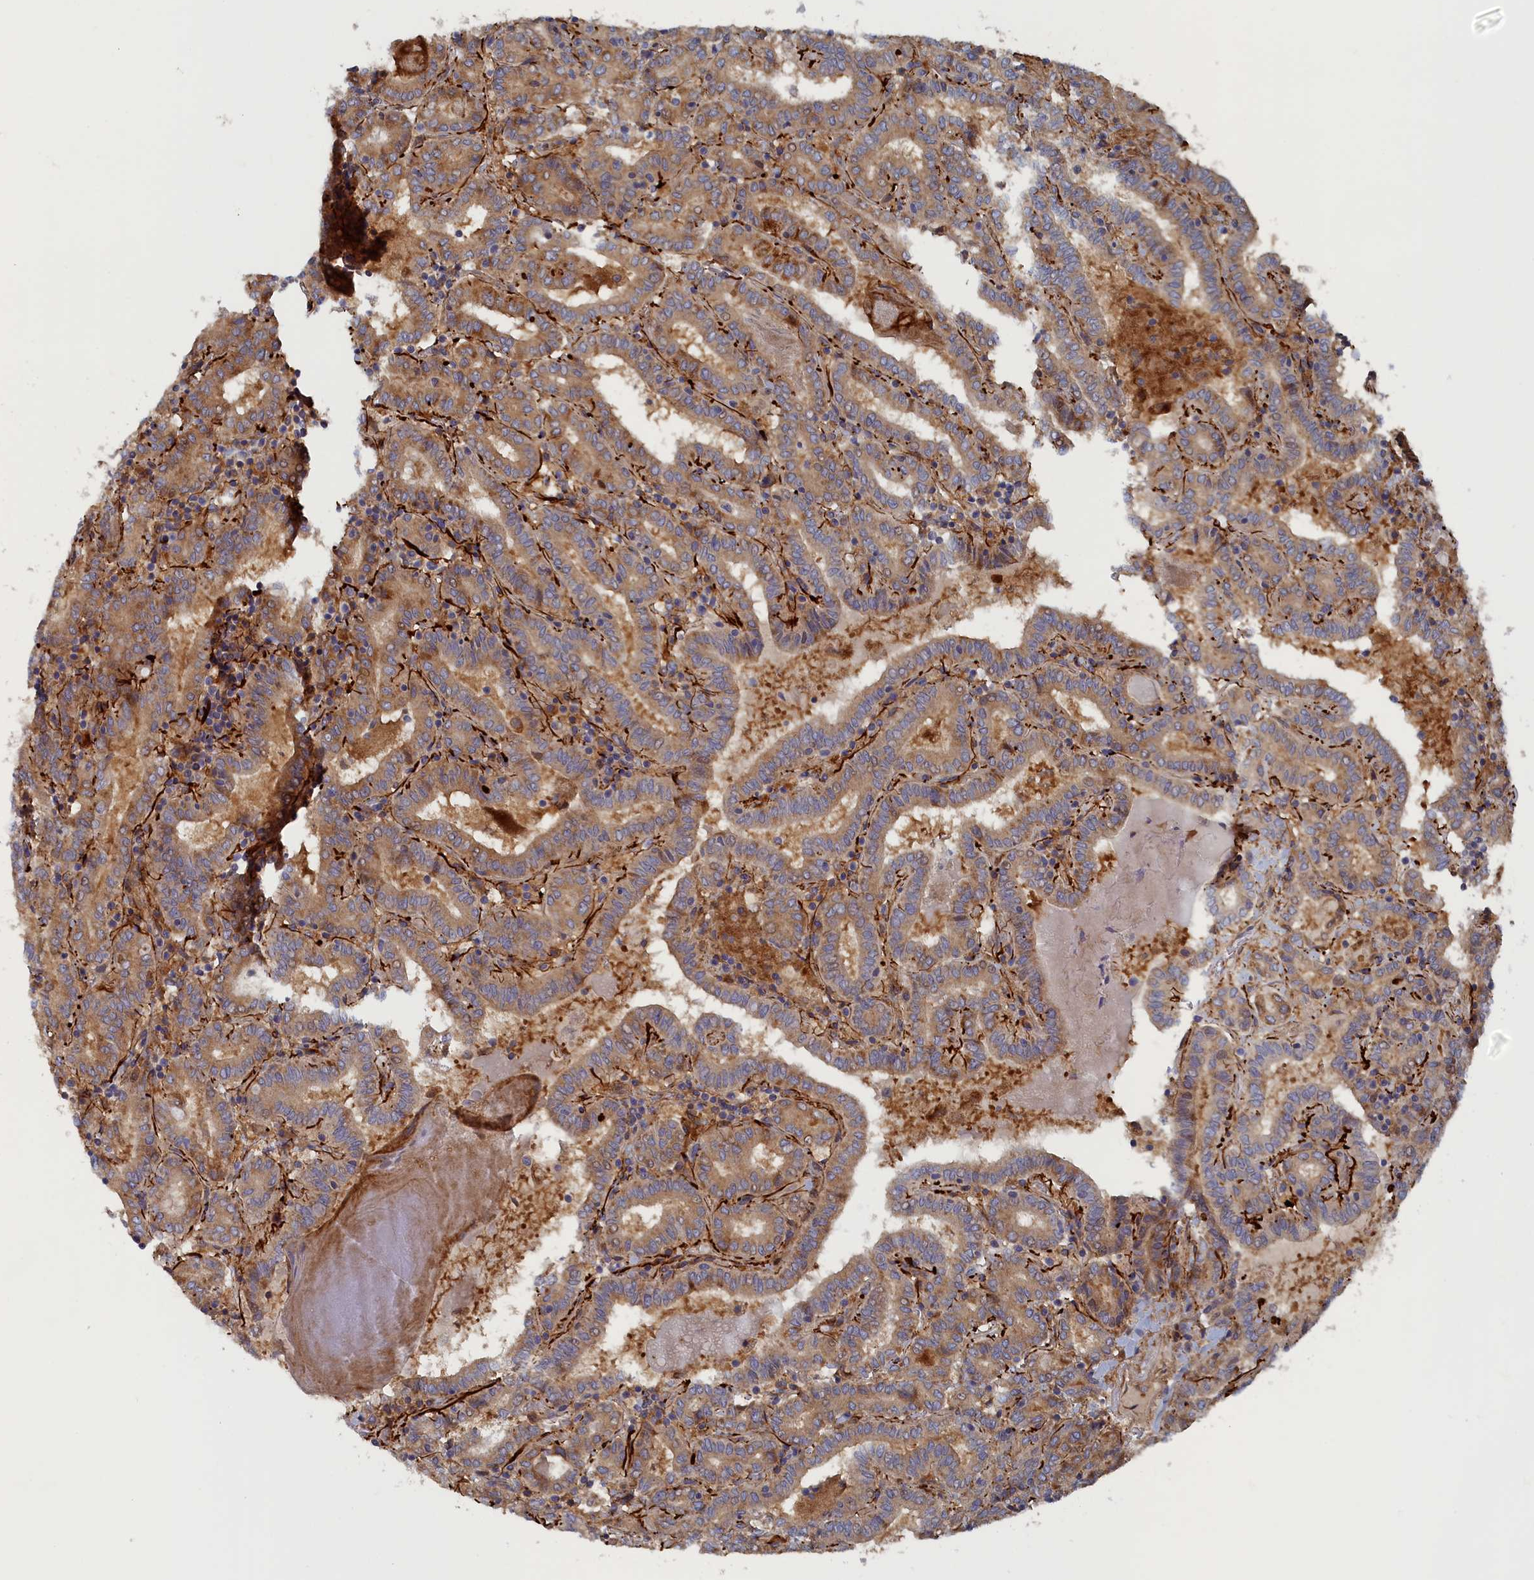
{"staining": {"intensity": "moderate", "quantity": ">75%", "location": "cytoplasmic/membranous"}, "tissue": "thyroid cancer", "cell_type": "Tumor cells", "image_type": "cancer", "snomed": [{"axis": "morphology", "description": "Papillary adenocarcinoma, NOS"}, {"axis": "topography", "description": "Thyroid gland"}], "caption": "Protein expression analysis of human thyroid cancer reveals moderate cytoplasmic/membranous staining in approximately >75% of tumor cells.", "gene": "TMEM196", "patient": {"sex": "female", "age": 72}}